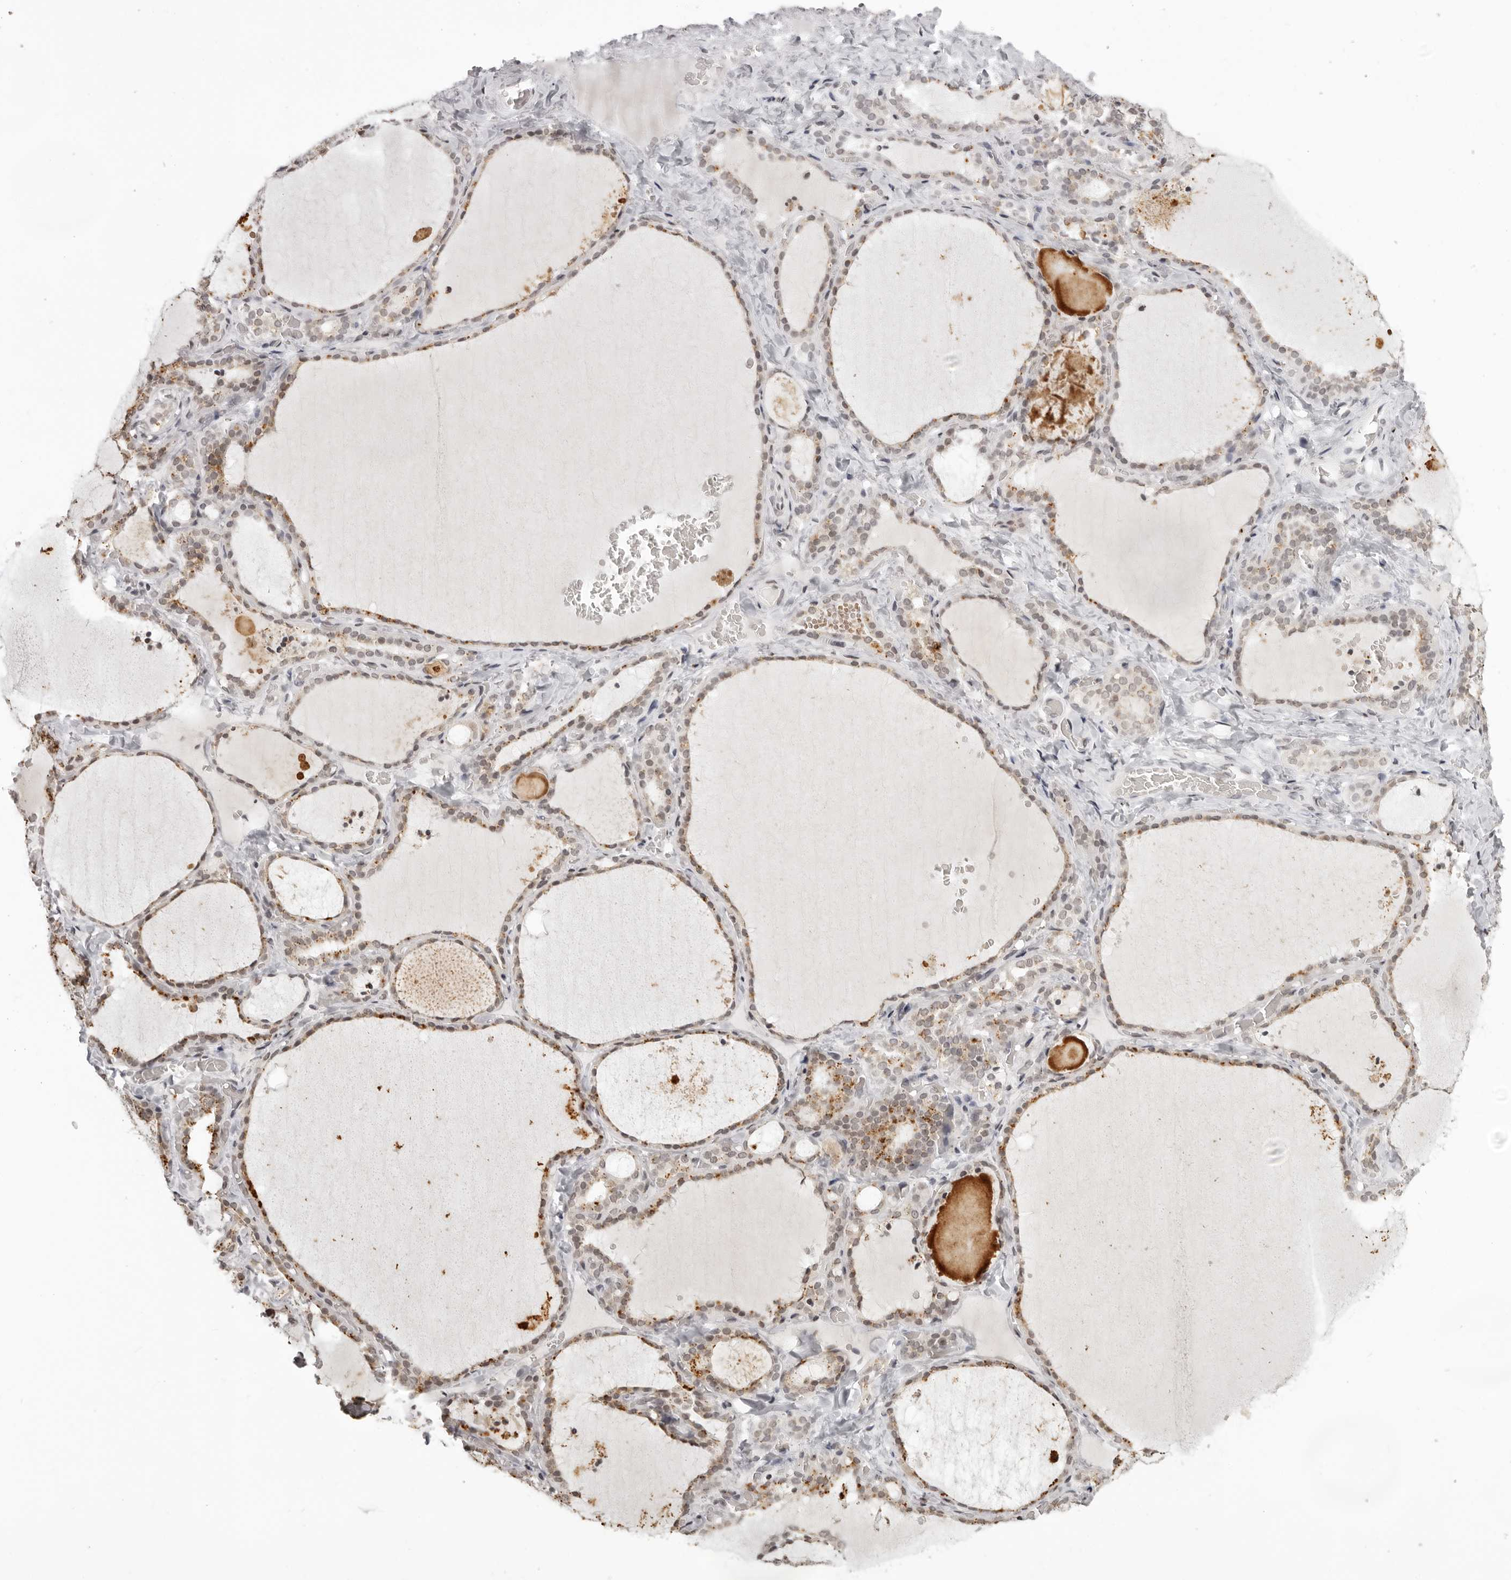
{"staining": {"intensity": "weak", "quantity": "25%-75%", "location": "cytoplasmic/membranous"}, "tissue": "thyroid gland", "cell_type": "Glandular cells", "image_type": "normal", "snomed": [{"axis": "morphology", "description": "Normal tissue, NOS"}, {"axis": "topography", "description": "Thyroid gland"}], "caption": "A brown stain highlights weak cytoplasmic/membranous staining of a protein in glandular cells of unremarkable thyroid gland. Immunohistochemistry stains the protein of interest in brown and the nuclei are stained blue.", "gene": "NTM", "patient": {"sex": "female", "age": 22}}